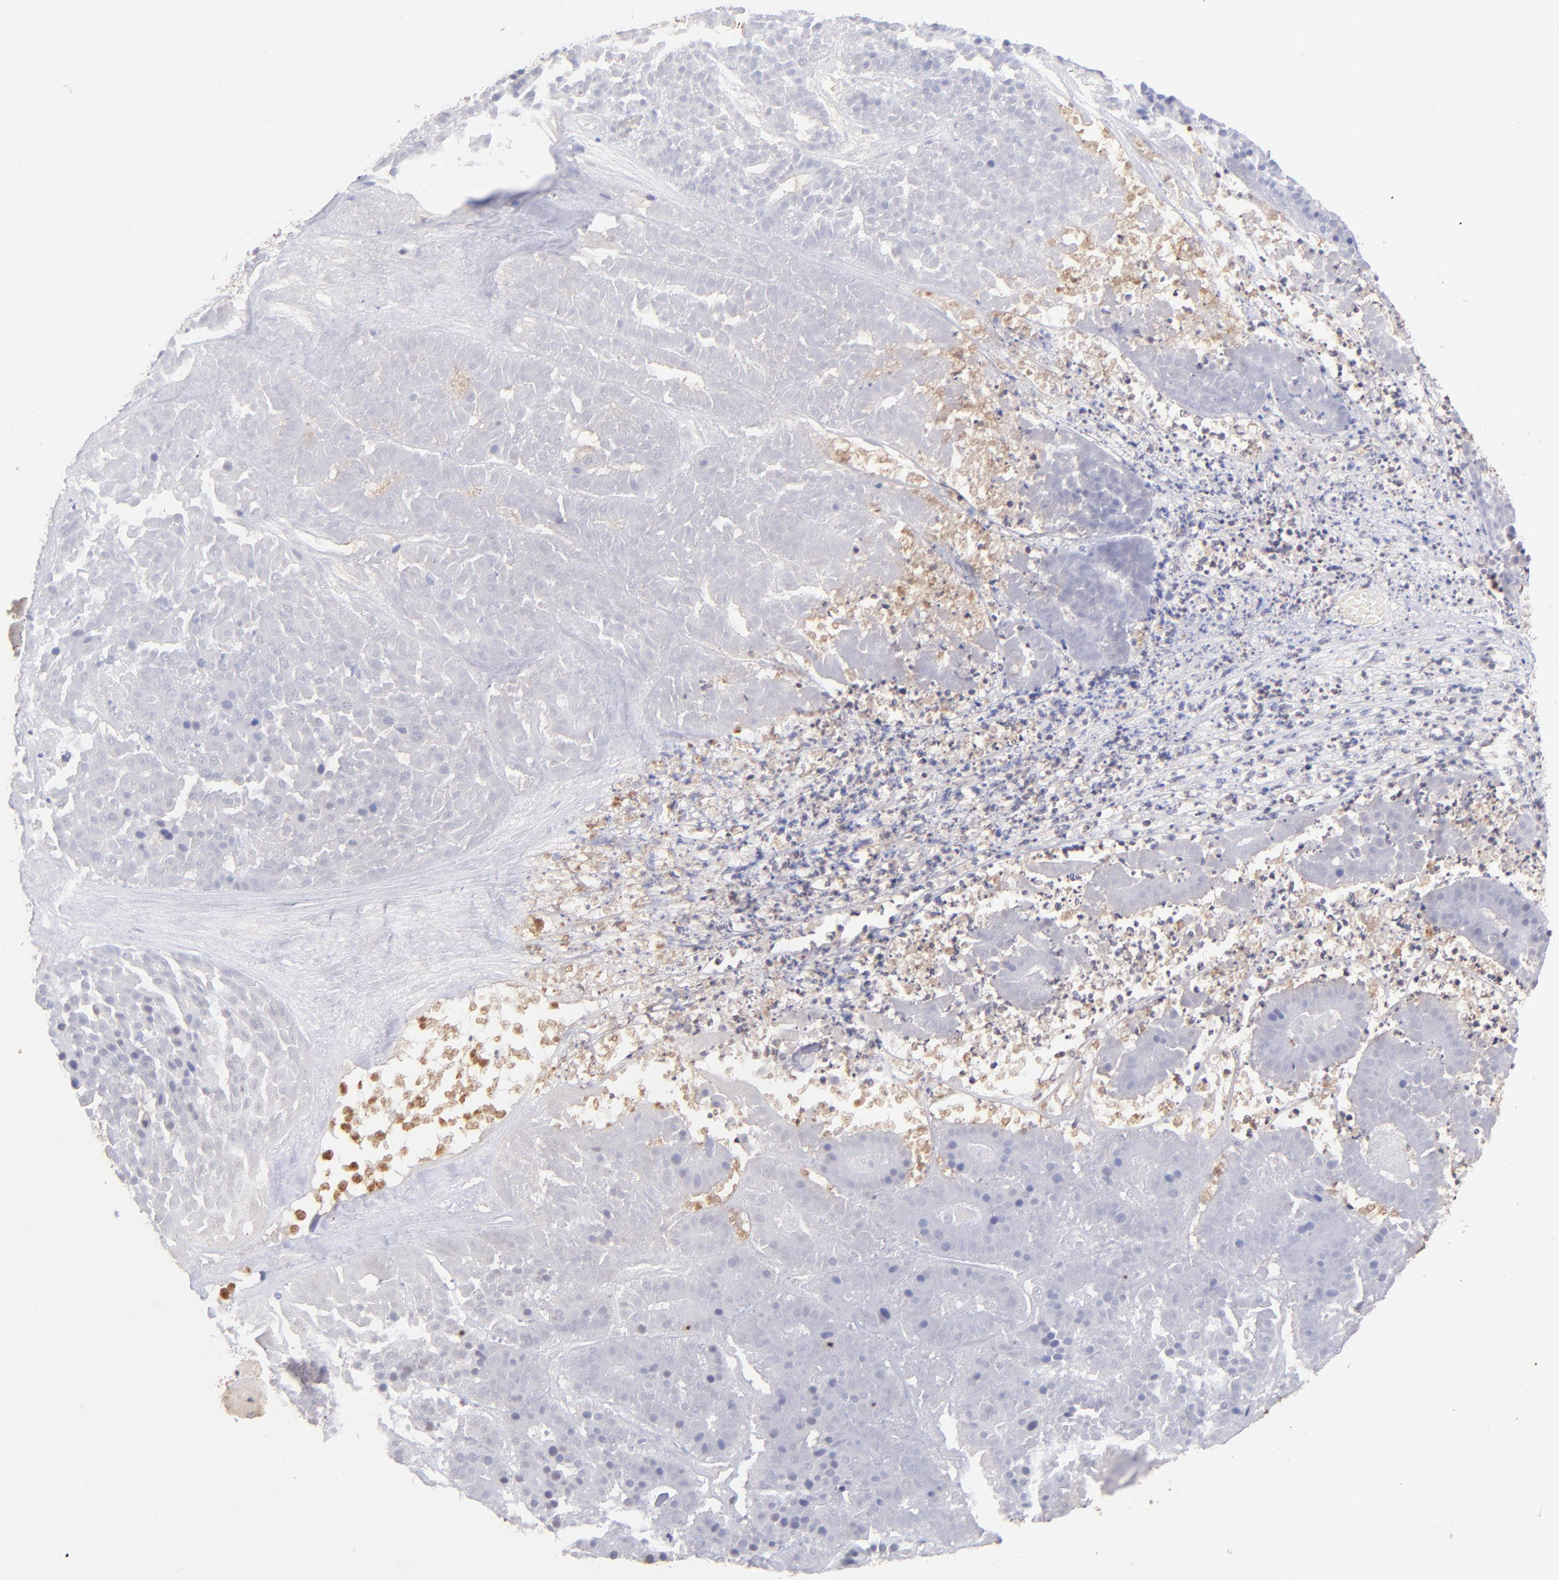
{"staining": {"intensity": "negative", "quantity": "none", "location": "none"}, "tissue": "pancreatic cancer", "cell_type": "Tumor cells", "image_type": "cancer", "snomed": [{"axis": "morphology", "description": "Adenocarcinoma, NOS"}, {"axis": "topography", "description": "Pancreas"}], "caption": "IHC of pancreatic adenocarcinoma displays no positivity in tumor cells. Brightfield microscopy of IHC stained with DAB (brown) and hematoxylin (blue), captured at high magnification.", "gene": "RPL11", "patient": {"sex": "male", "age": 50}}